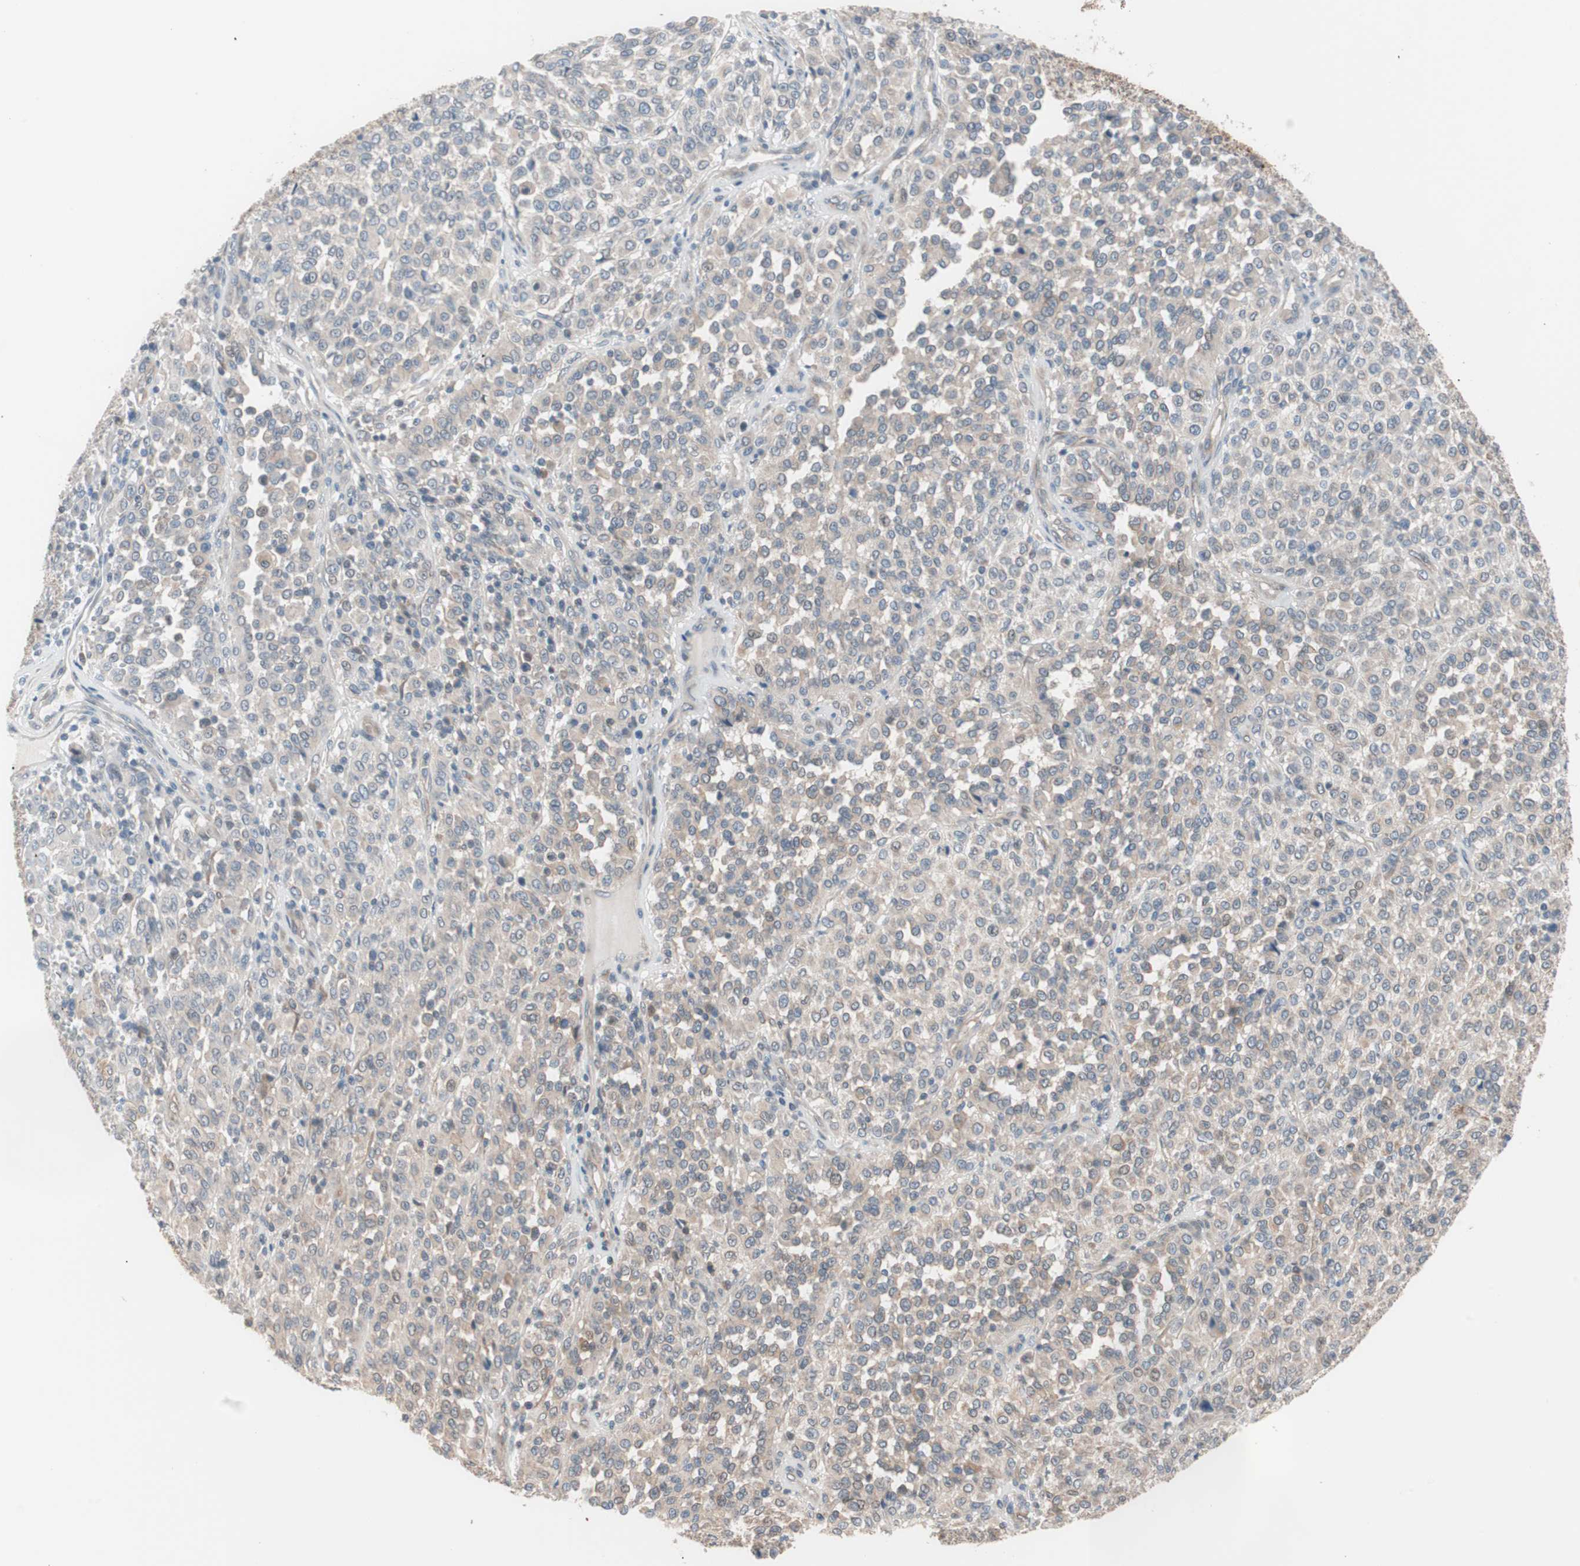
{"staining": {"intensity": "weak", "quantity": "25%-75%", "location": "cytoplasmic/membranous"}, "tissue": "melanoma", "cell_type": "Tumor cells", "image_type": "cancer", "snomed": [{"axis": "morphology", "description": "Malignant melanoma, Metastatic site"}, {"axis": "topography", "description": "Pancreas"}], "caption": "A histopathology image of malignant melanoma (metastatic site) stained for a protein shows weak cytoplasmic/membranous brown staining in tumor cells.", "gene": "SMG1", "patient": {"sex": "female", "age": 30}}